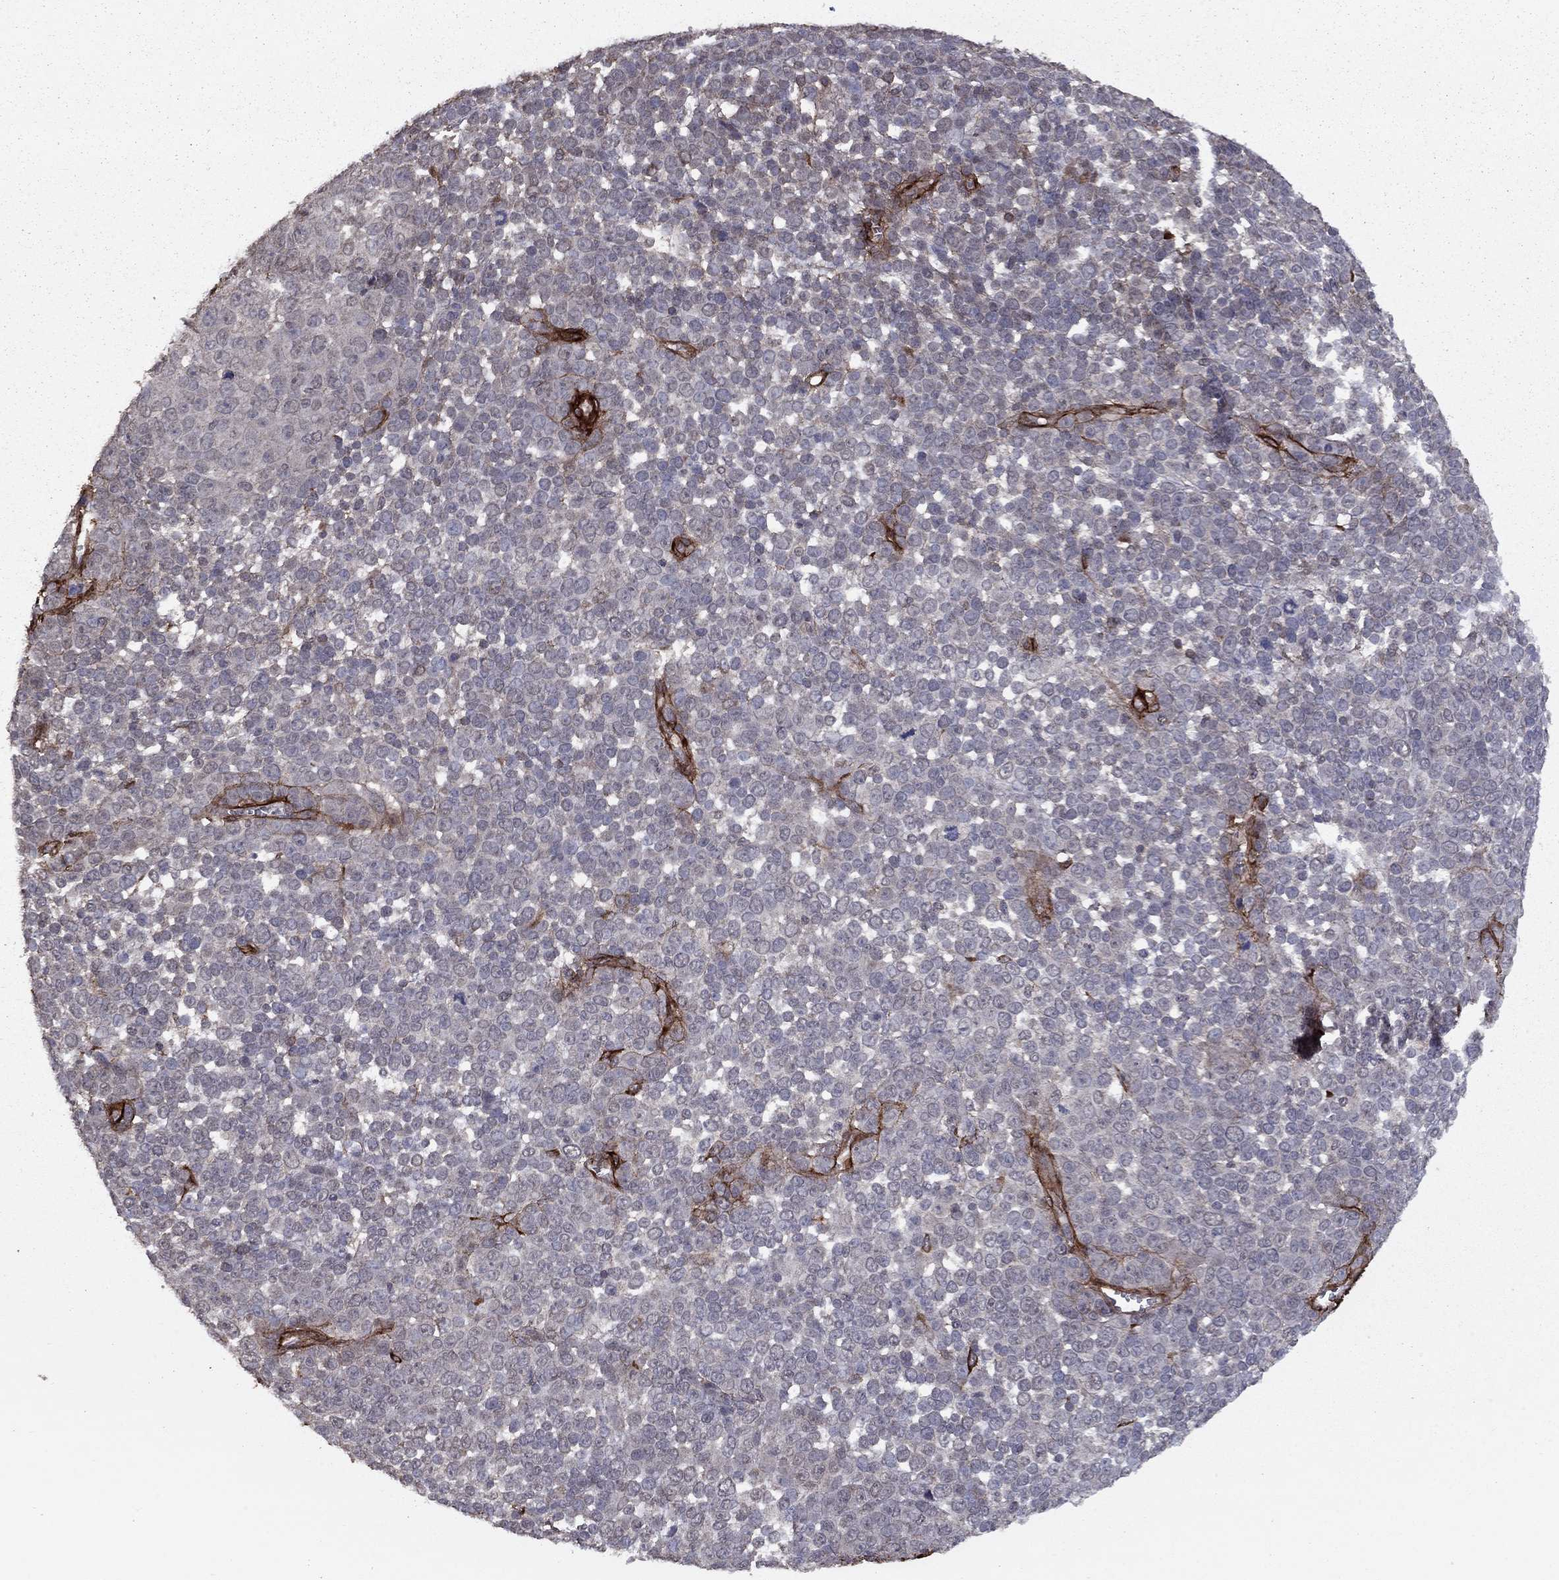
{"staining": {"intensity": "negative", "quantity": "none", "location": "none"}, "tissue": "melanoma", "cell_type": "Tumor cells", "image_type": "cancer", "snomed": [{"axis": "morphology", "description": "Malignant melanoma, NOS"}, {"axis": "topography", "description": "Skin"}], "caption": "The histopathology image exhibits no significant expression in tumor cells of melanoma.", "gene": "COL18A1", "patient": {"sex": "female", "age": 95}}